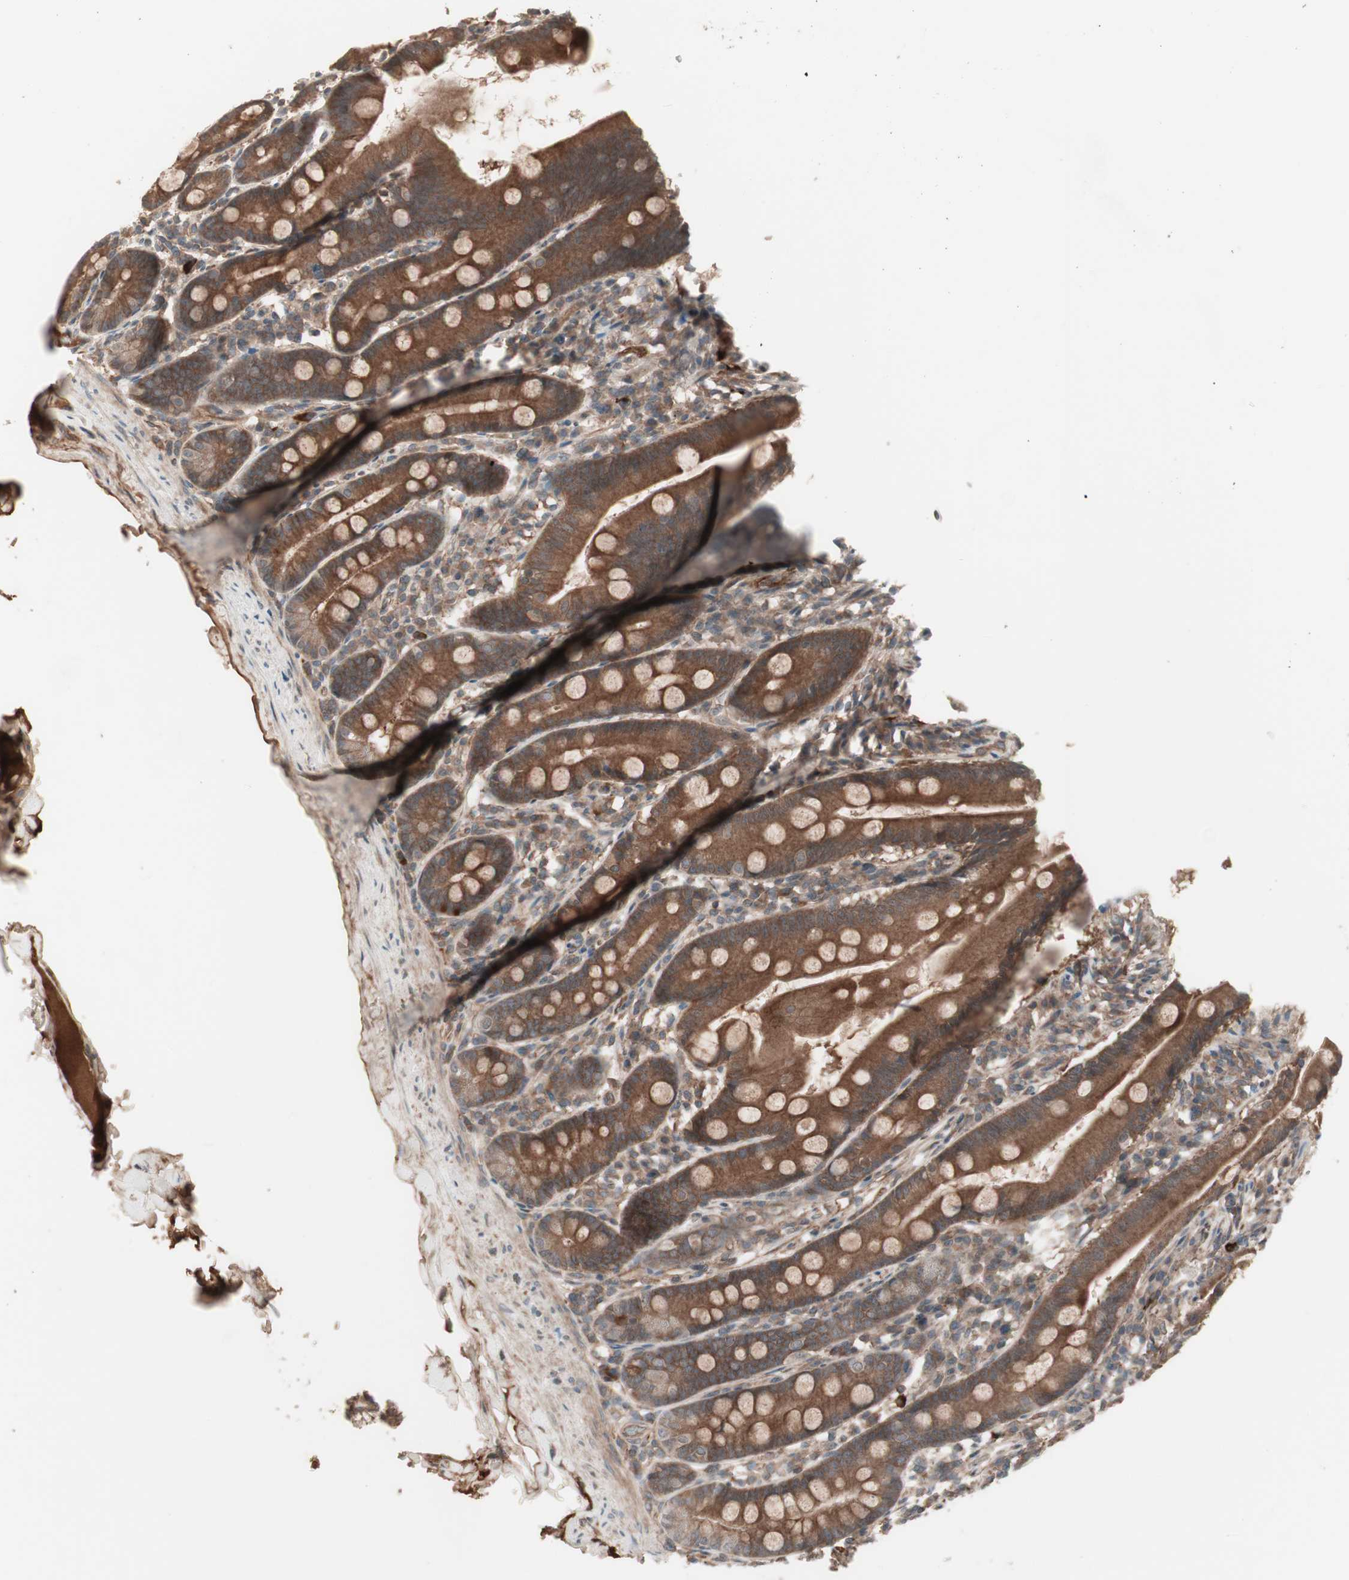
{"staining": {"intensity": "strong", "quantity": ">75%", "location": "cytoplasmic/membranous"}, "tissue": "duodenum", "cell_type": "Glandular cells", "image_type": "normal", "snomed": [{"axis": "morphology", "description": "Normal tissue, NOS"}, {"axis": "topography", "description": "Duodenum"}], "caption": "Protein staining of unremarkable duodenum exhibits strong cytoplasmic/membranous expression in about >75% of glandular cells.", "gene": "TFPI", "patient": {"sex": "male", "age": 50}}